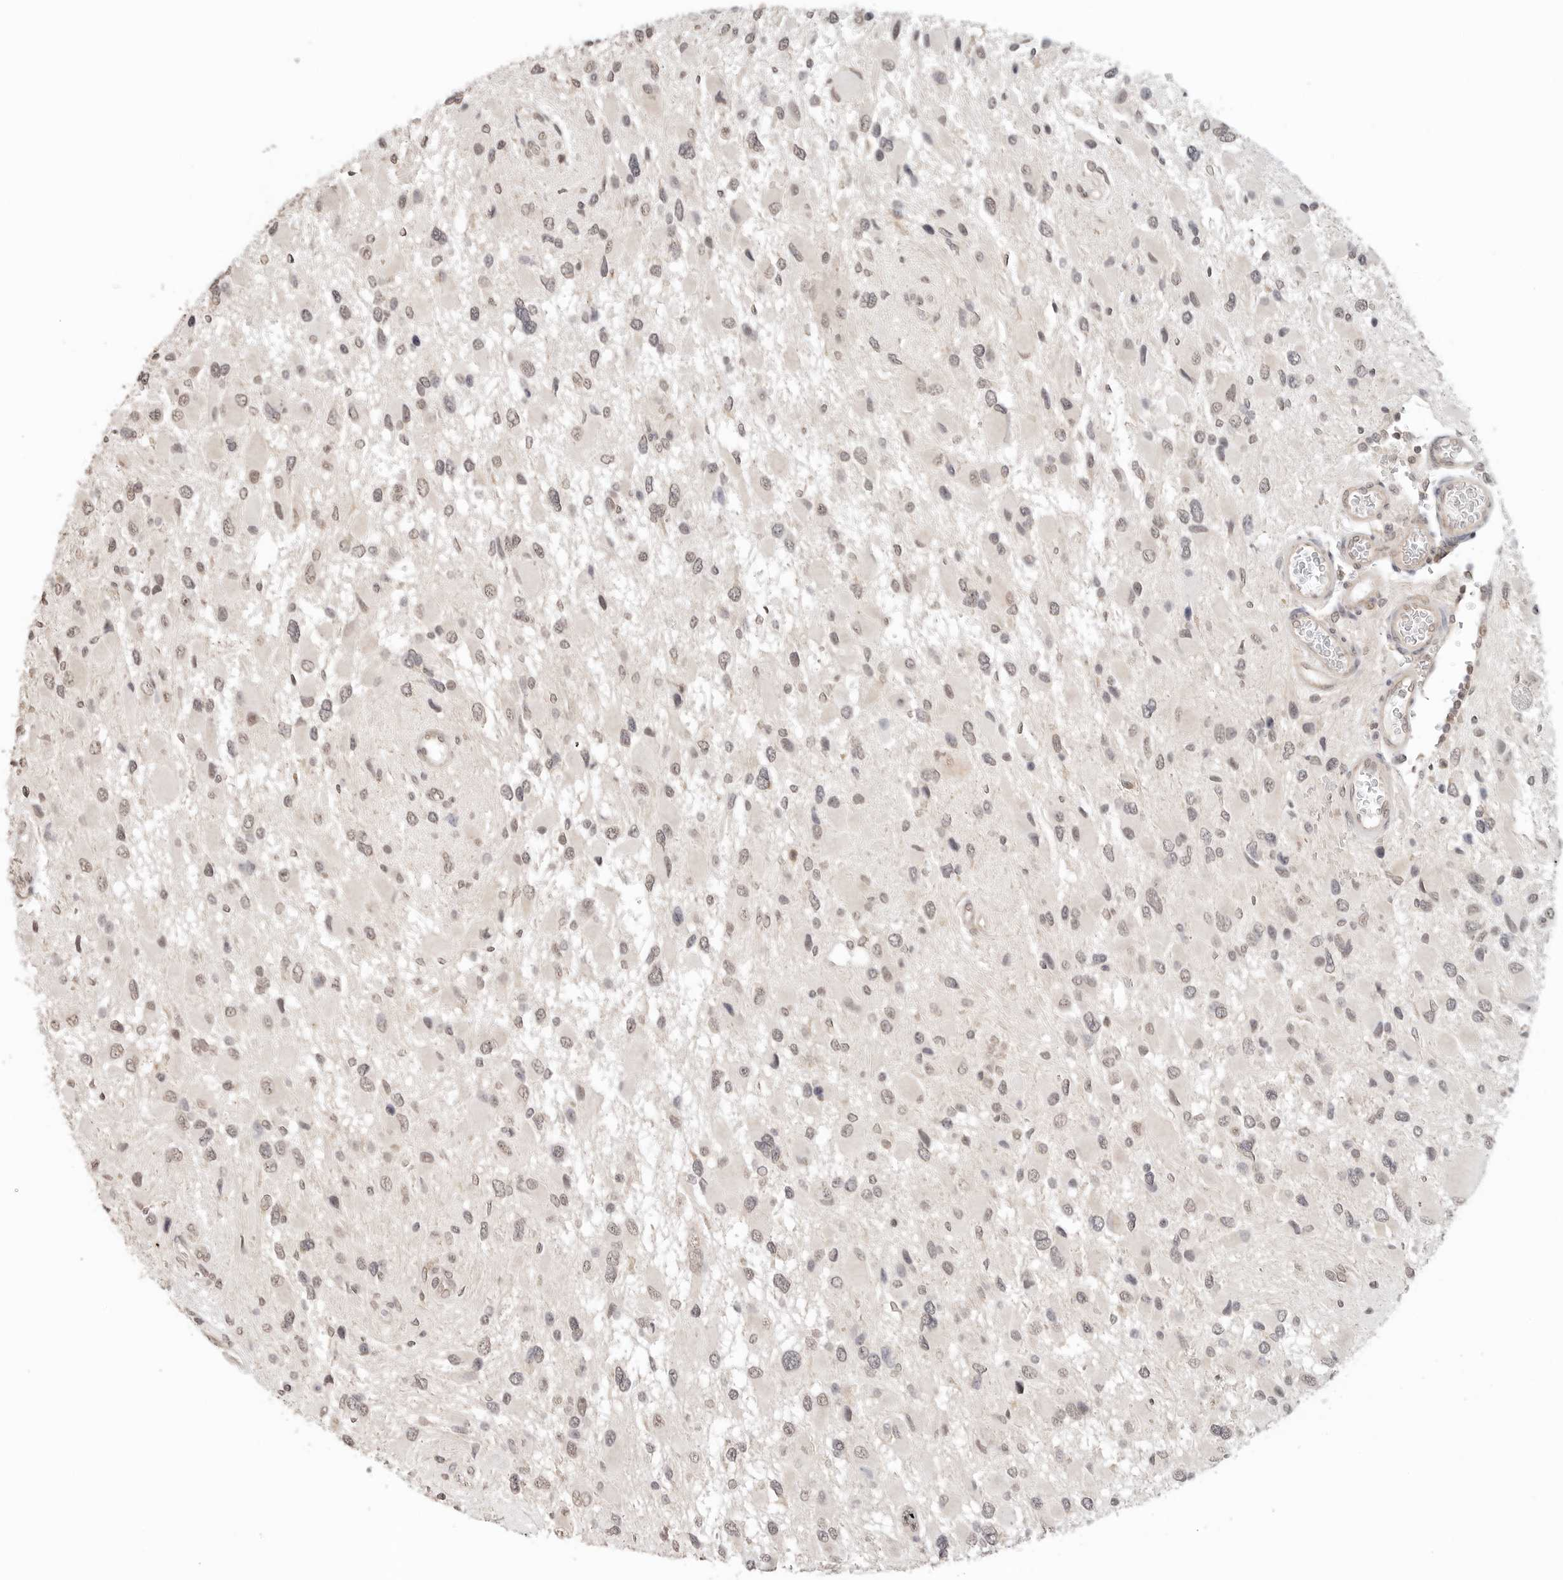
{"staining": {"intensity": "weak", "quantity": "25%-75%", "location": "nuclear"}, "tissue": "glioma", "cell_type": "Tumor cells", "image_type": "cancer", "snomed": [{"axis": "morphology", "description": "Glioma, malignant, High grade"}, {"axis": "topography", "description": "Brain"}], "caption": "Weak nuclear positivity for a protein is present in approximately 25%-75% of tumor cells of malignant high-grade glioma using IHC.", "gene": "METAP1", "patient": {"sex": "male", "age": 53}}